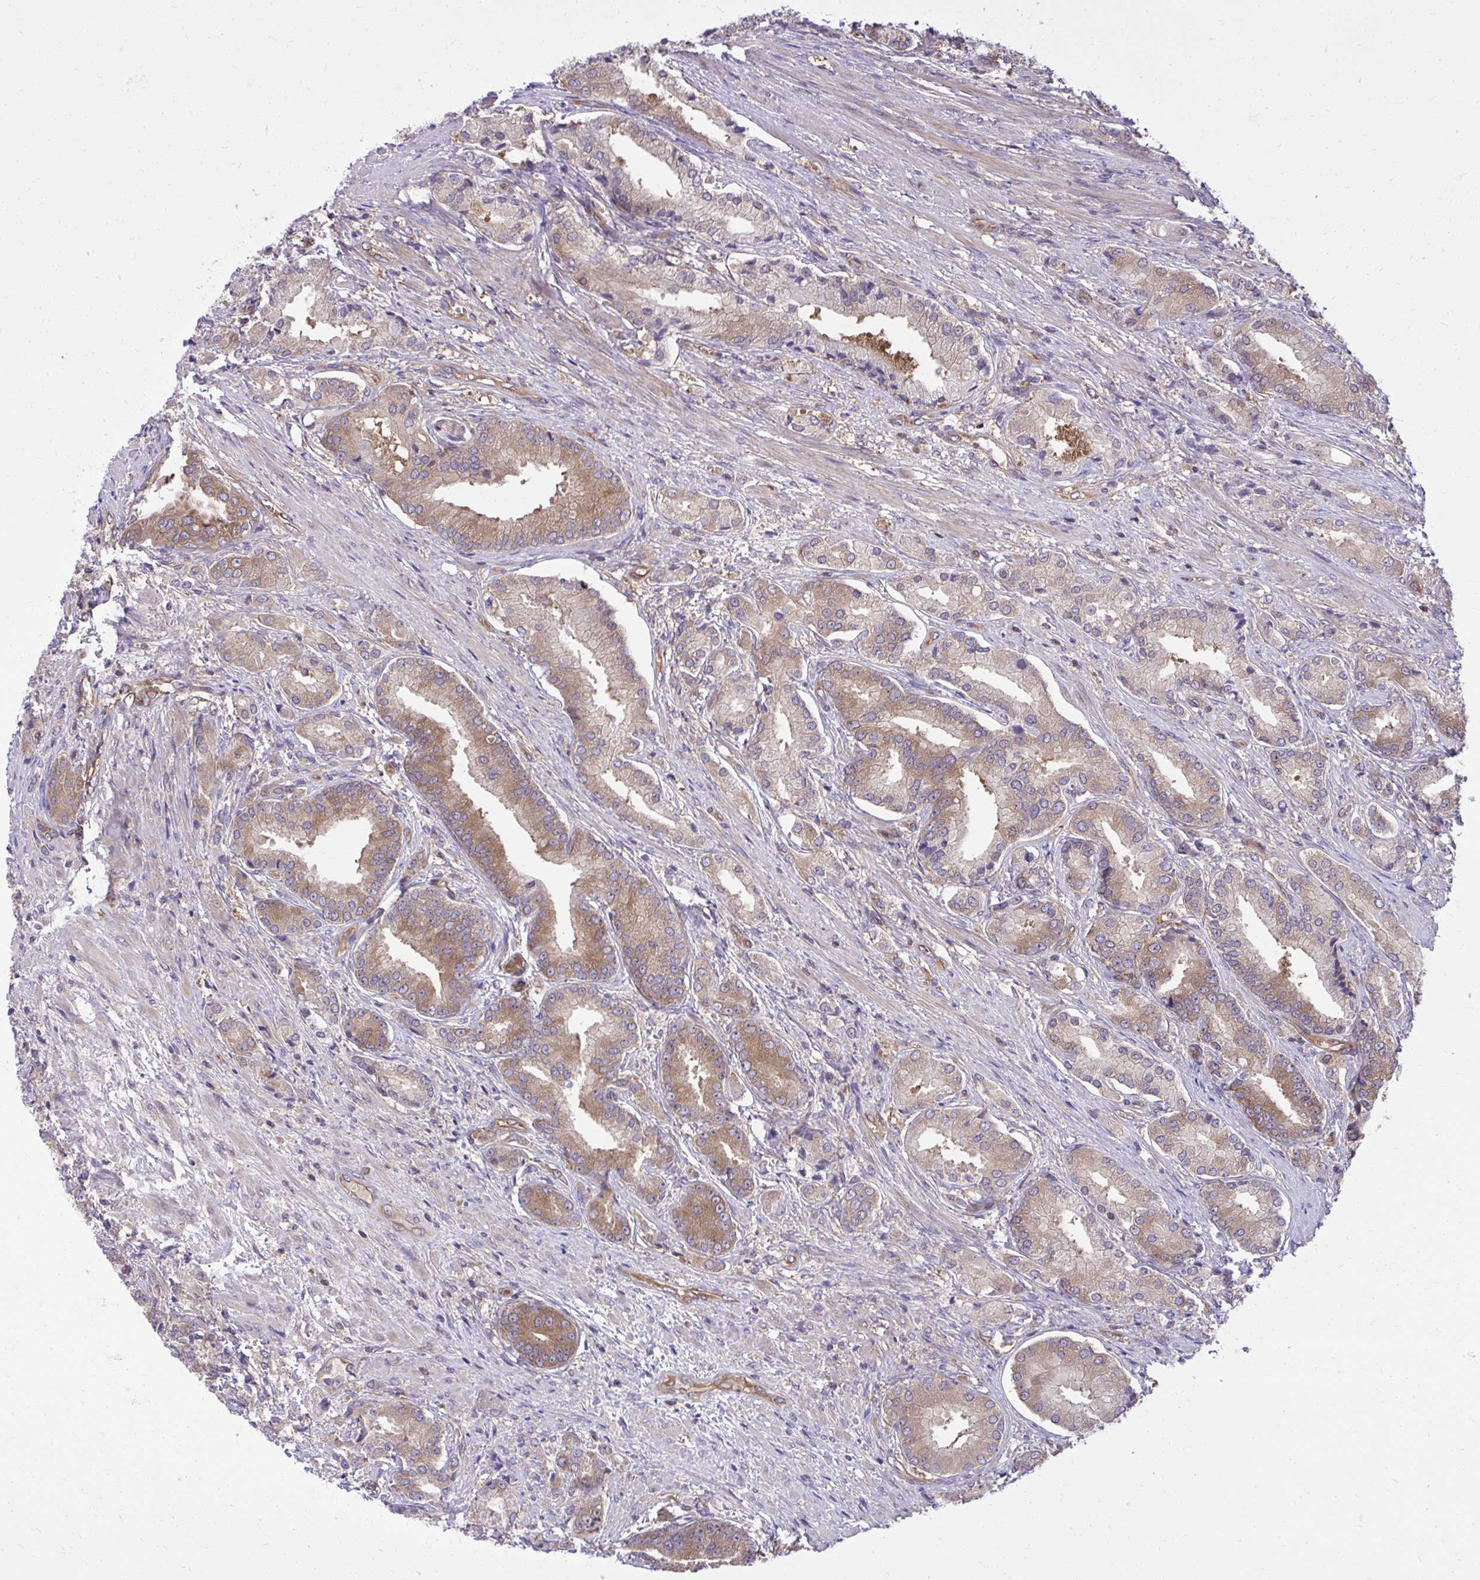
{"staining": {"intensity": "moderate", "quantity": "25%-75%", "location": "cytoplasmic/membranous"}, "tissue": "prostate cancer", "cell_type": "Tumor cells", "image_type": "cancer", "snomed": [{"axis": "morphology", "description": "Adenocarcinoma, High grade"}, {"axis": "topography", "description": "Prostate and seminal vesicle, NOS"}], "caption": "A medium amount of moderate cytoplasmic/membranous staining is seen in approximately 25%-75% of tumor cells in prostate cancer tissue.", "gene": "PPP5C", "patient": {"sex": "male", "age": 61}}